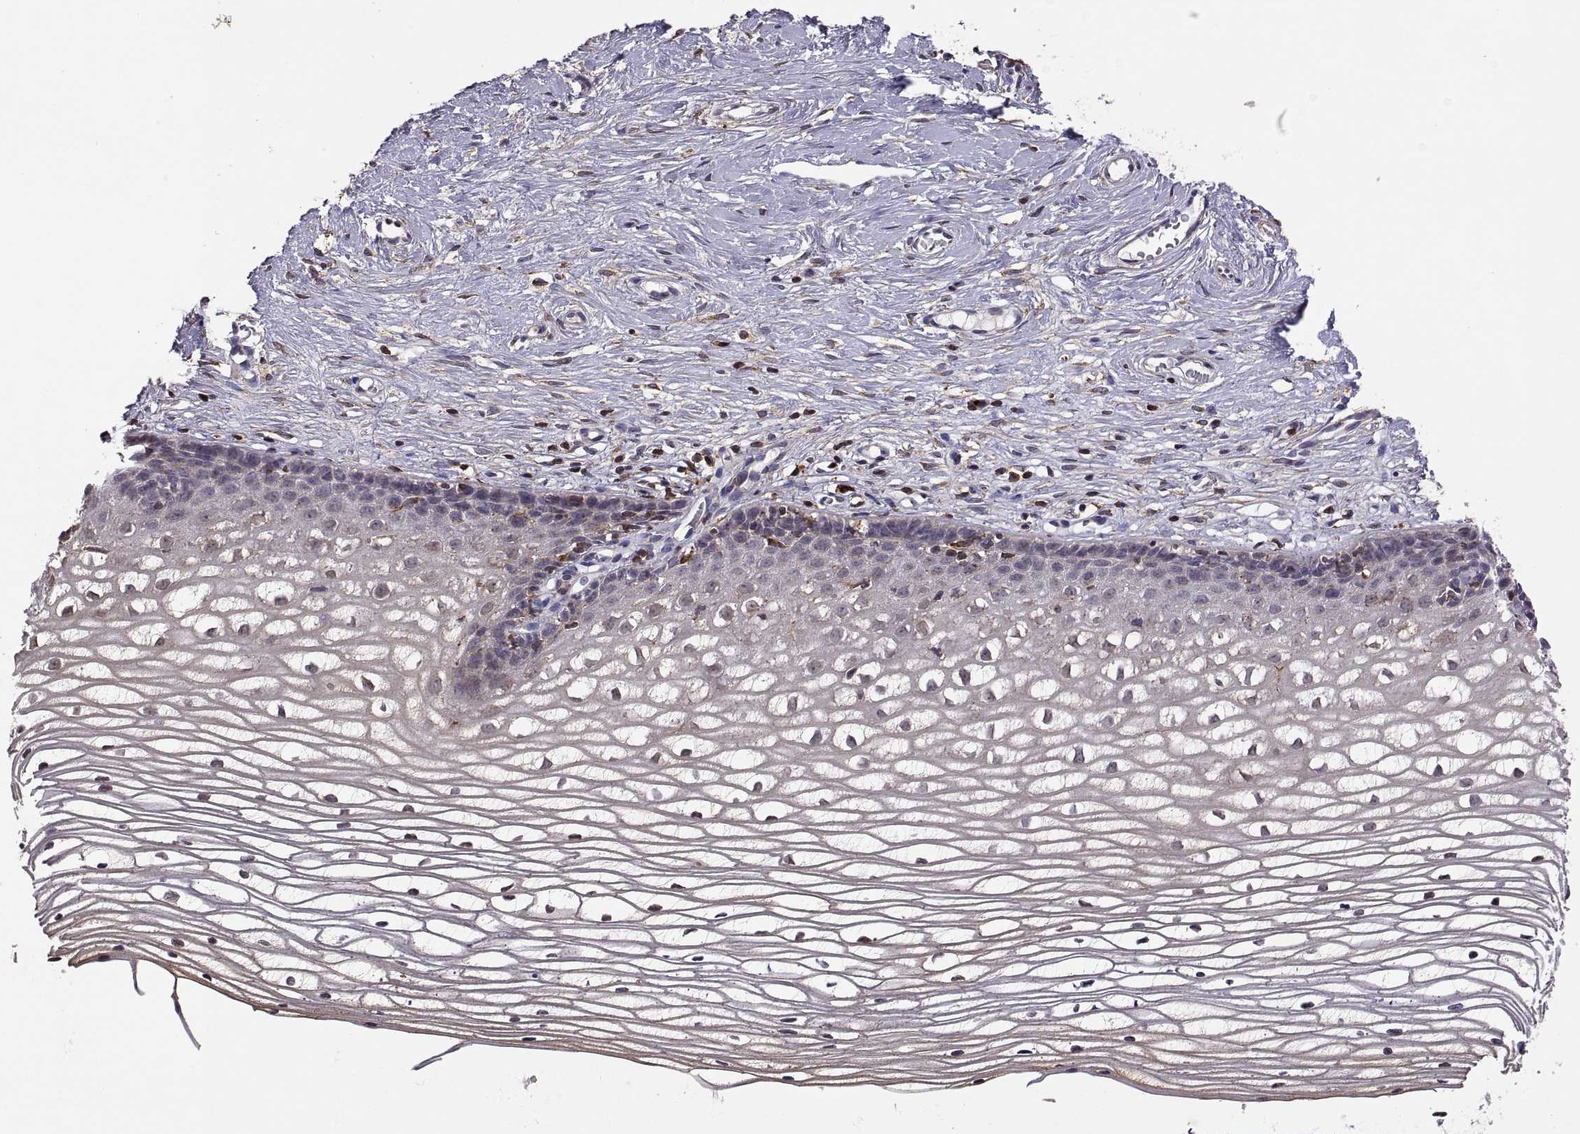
{"staining": {"intensity": "negative", "quantity": "none", "location": "none"}, "tissue": "cervix", "cell_type": "Glandular cells", "image_type": "normal", "snomed": [{"axis": "morphology", "description": "Normal tissue, NOS"}, {"axis": "topography", "description": "Cervix"}], "caption": "Immunohistochemical staining of benign human cervix exhibits no significant positivity in glandular cells.", "gene": "ACAP1", "patient": {"sex": "female", "age": 40}}